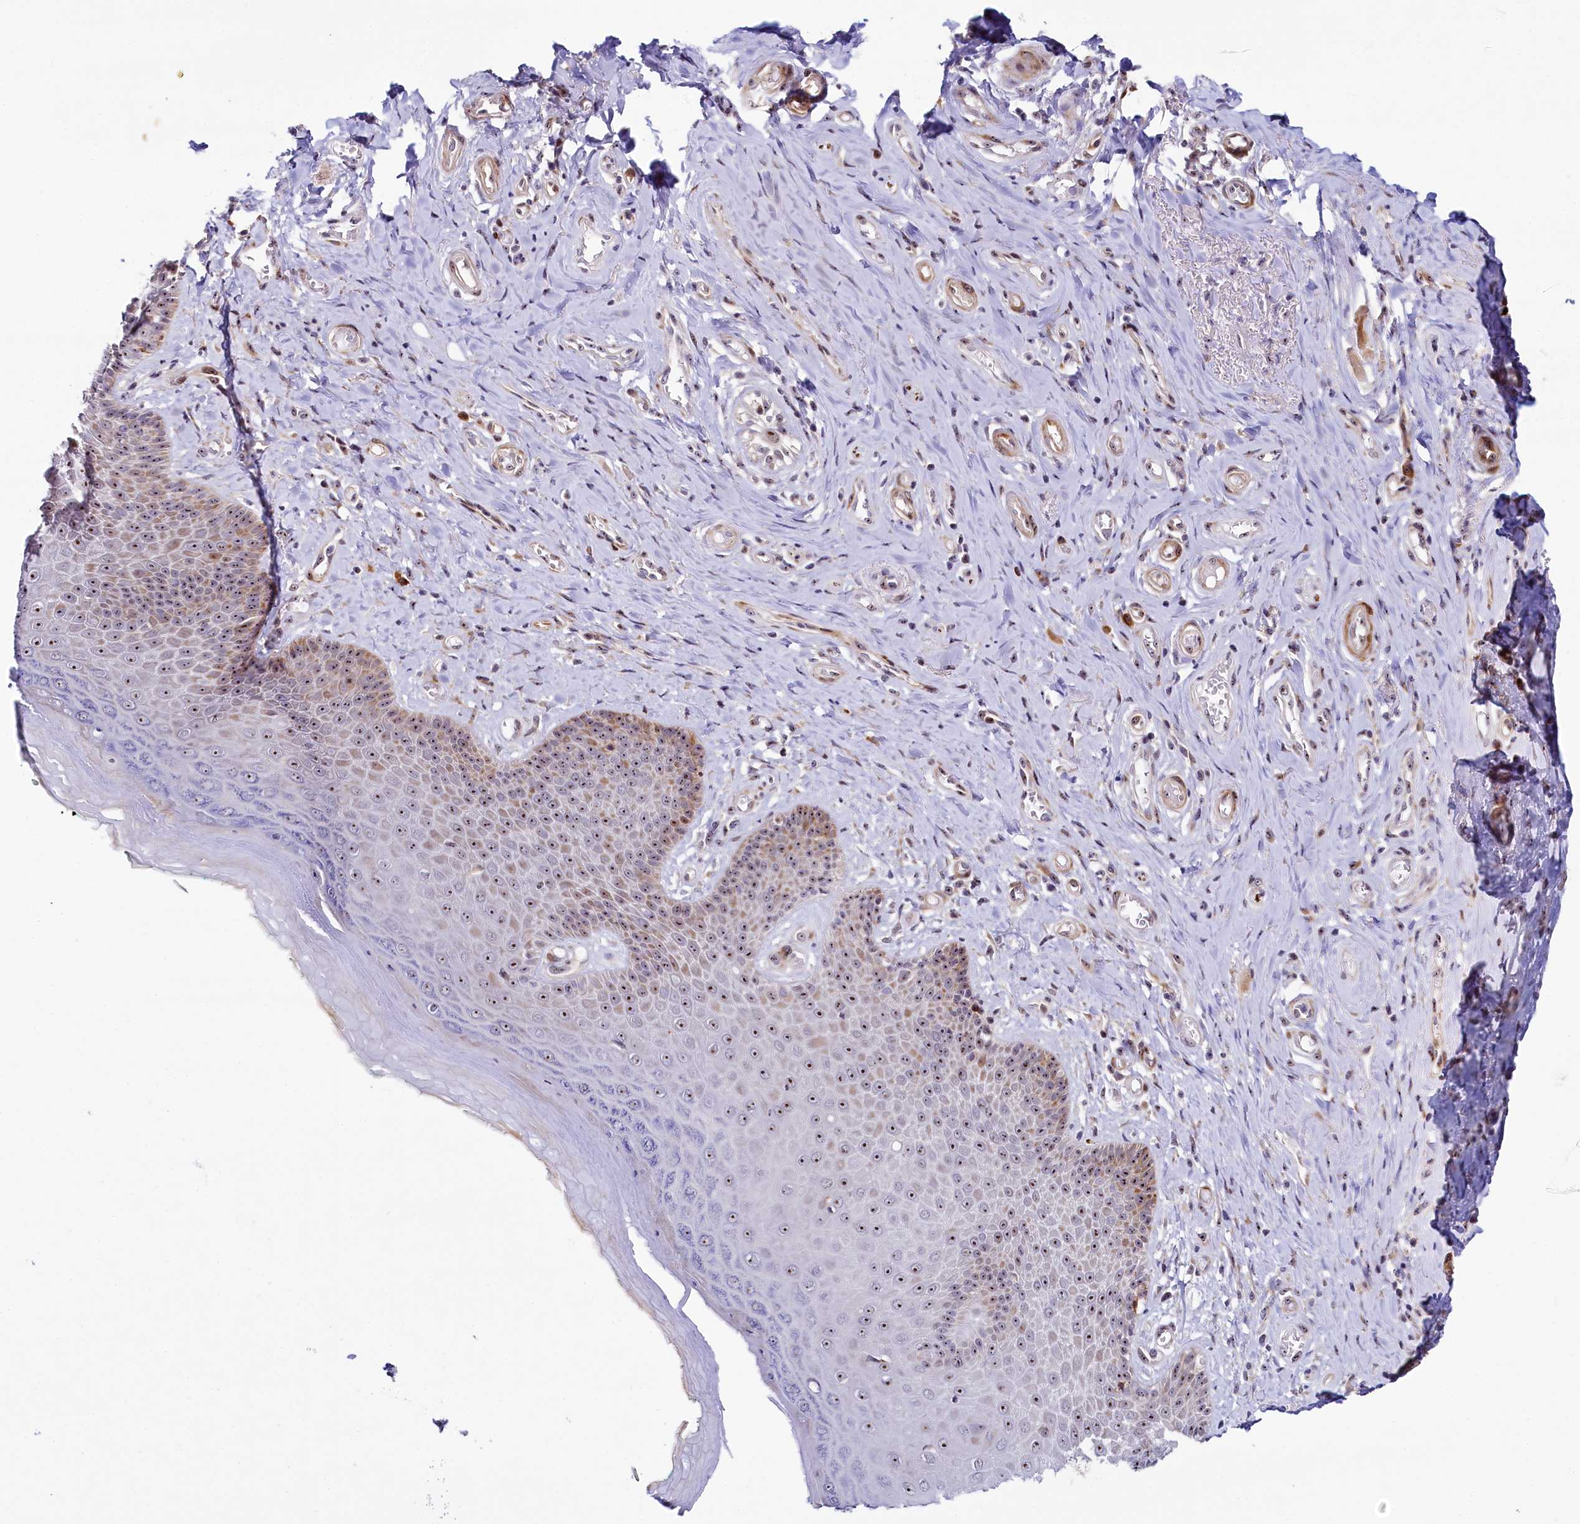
{"staining": {"intensity": "moderate", "quantity": ">75%", "location": "cytoplasmic/membranous,nuclear"}, "tissue": "skin", "cell_type": "Epidermal cells", "image_type": "normal", "snomed": [{"axis": "morphology", "description": "Normal tissue, NOS"}, {"axis": "topography", "description": "Anal"}], "caption": "Benign skin reveals moderate cytoplasmic/membranous,nuclear positivity in approximately >75% of epidermal cells.", "gene": "TCOF1", "patient": {"sex": "male", "age": 78}}